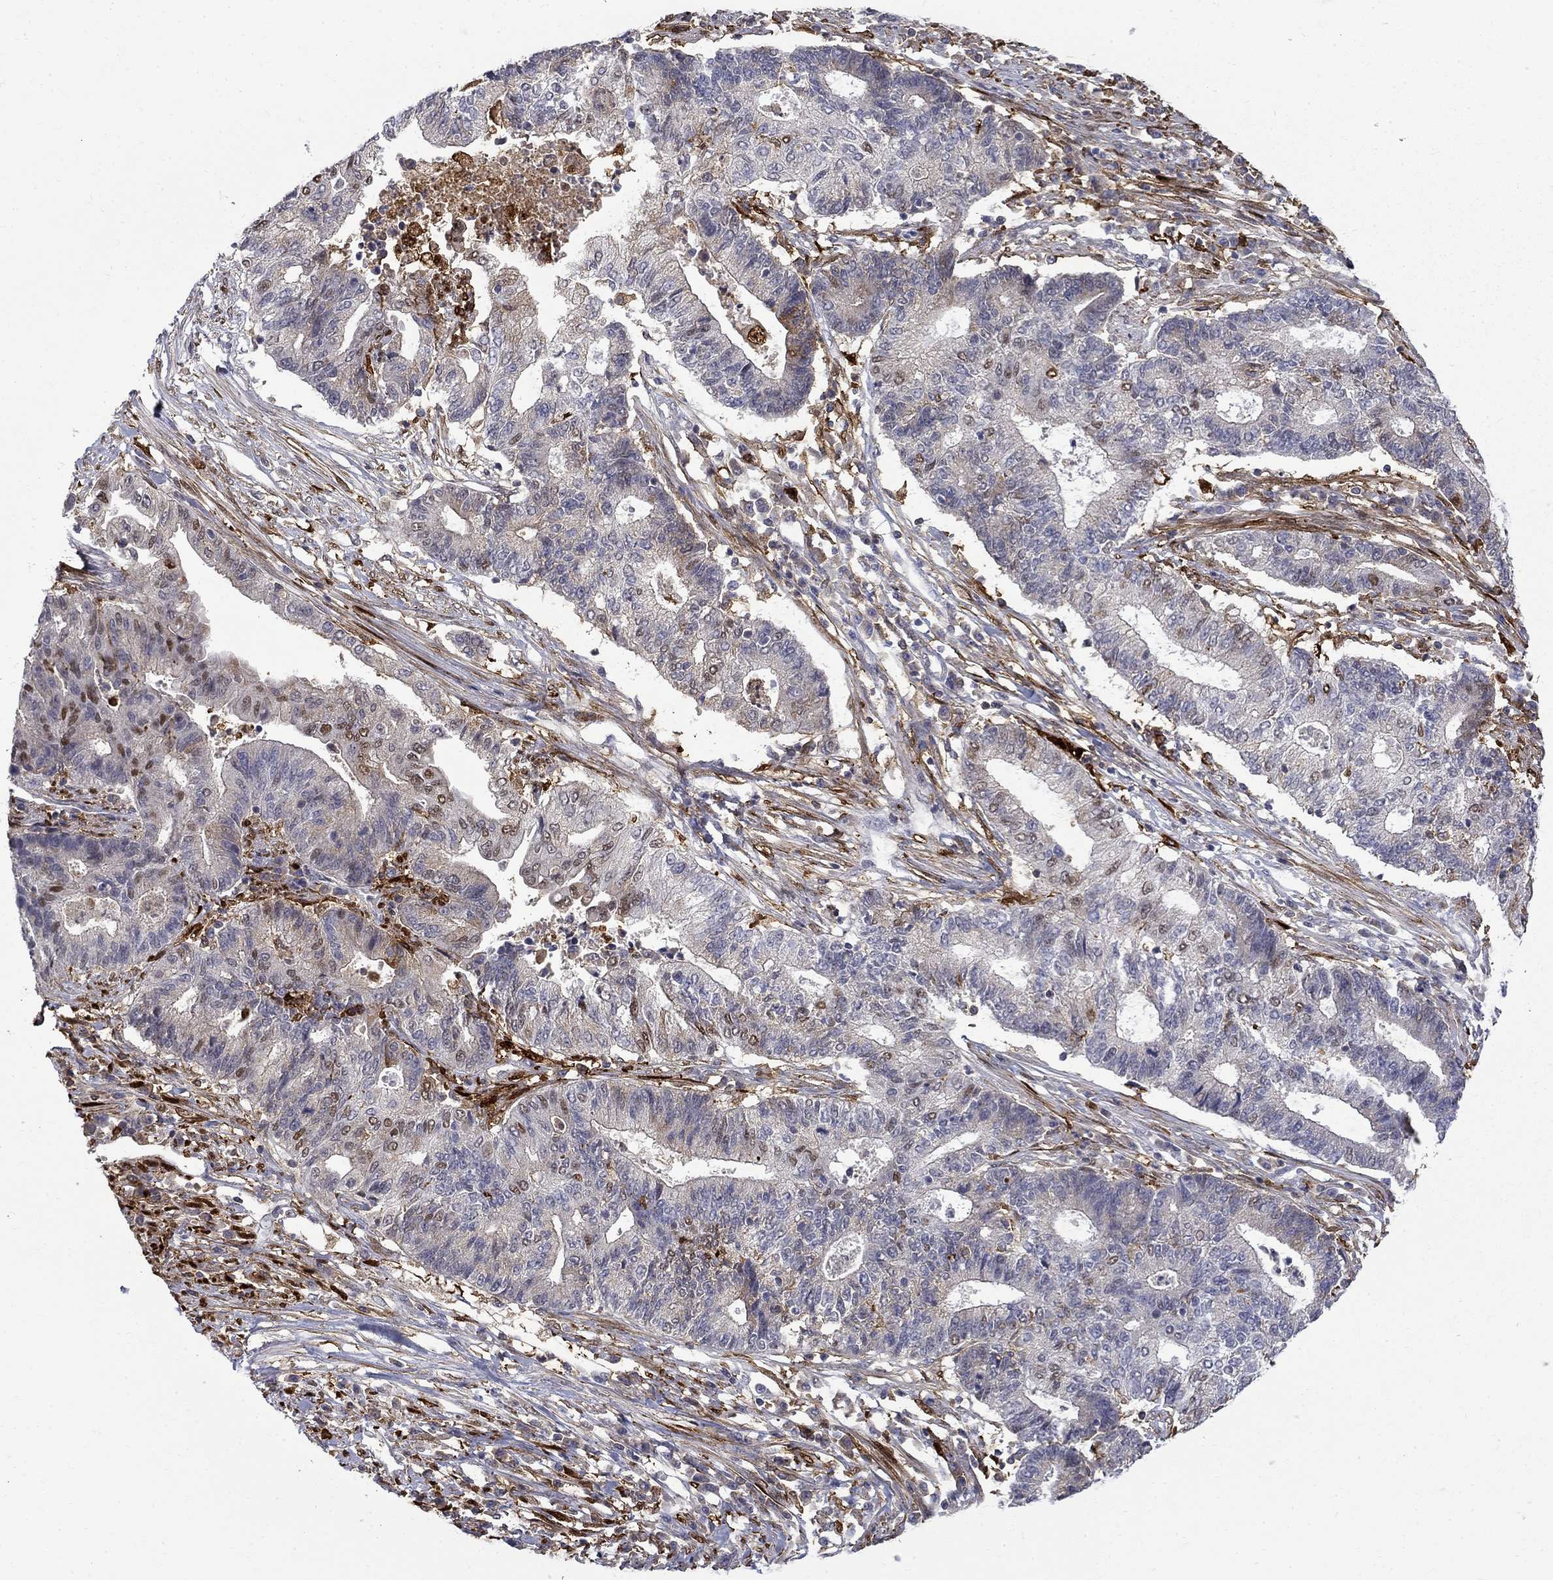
{"staining": {"intensity": "strong", "quantity": "<25%", "location": "nuclear"}, "tissue": "endometrial cancer", "cell_type": "Tumor cells", "image_type": "cancer", "snomed": [{"axis": "morphology", "description": "Adenocarcinoma, NOS"}, {"axis": "topography", "description": "Uterus"}, {"axis": "topography", "description": "Endometrium"}], "caption": "Approximately <25% of tumor cells in endometrial cancer reveal strong nuclear protein positivity as visualized by brown immunohistochemical staining.", "gene": "PCBP3", "patient": {"sex": "female", "age": 54}}